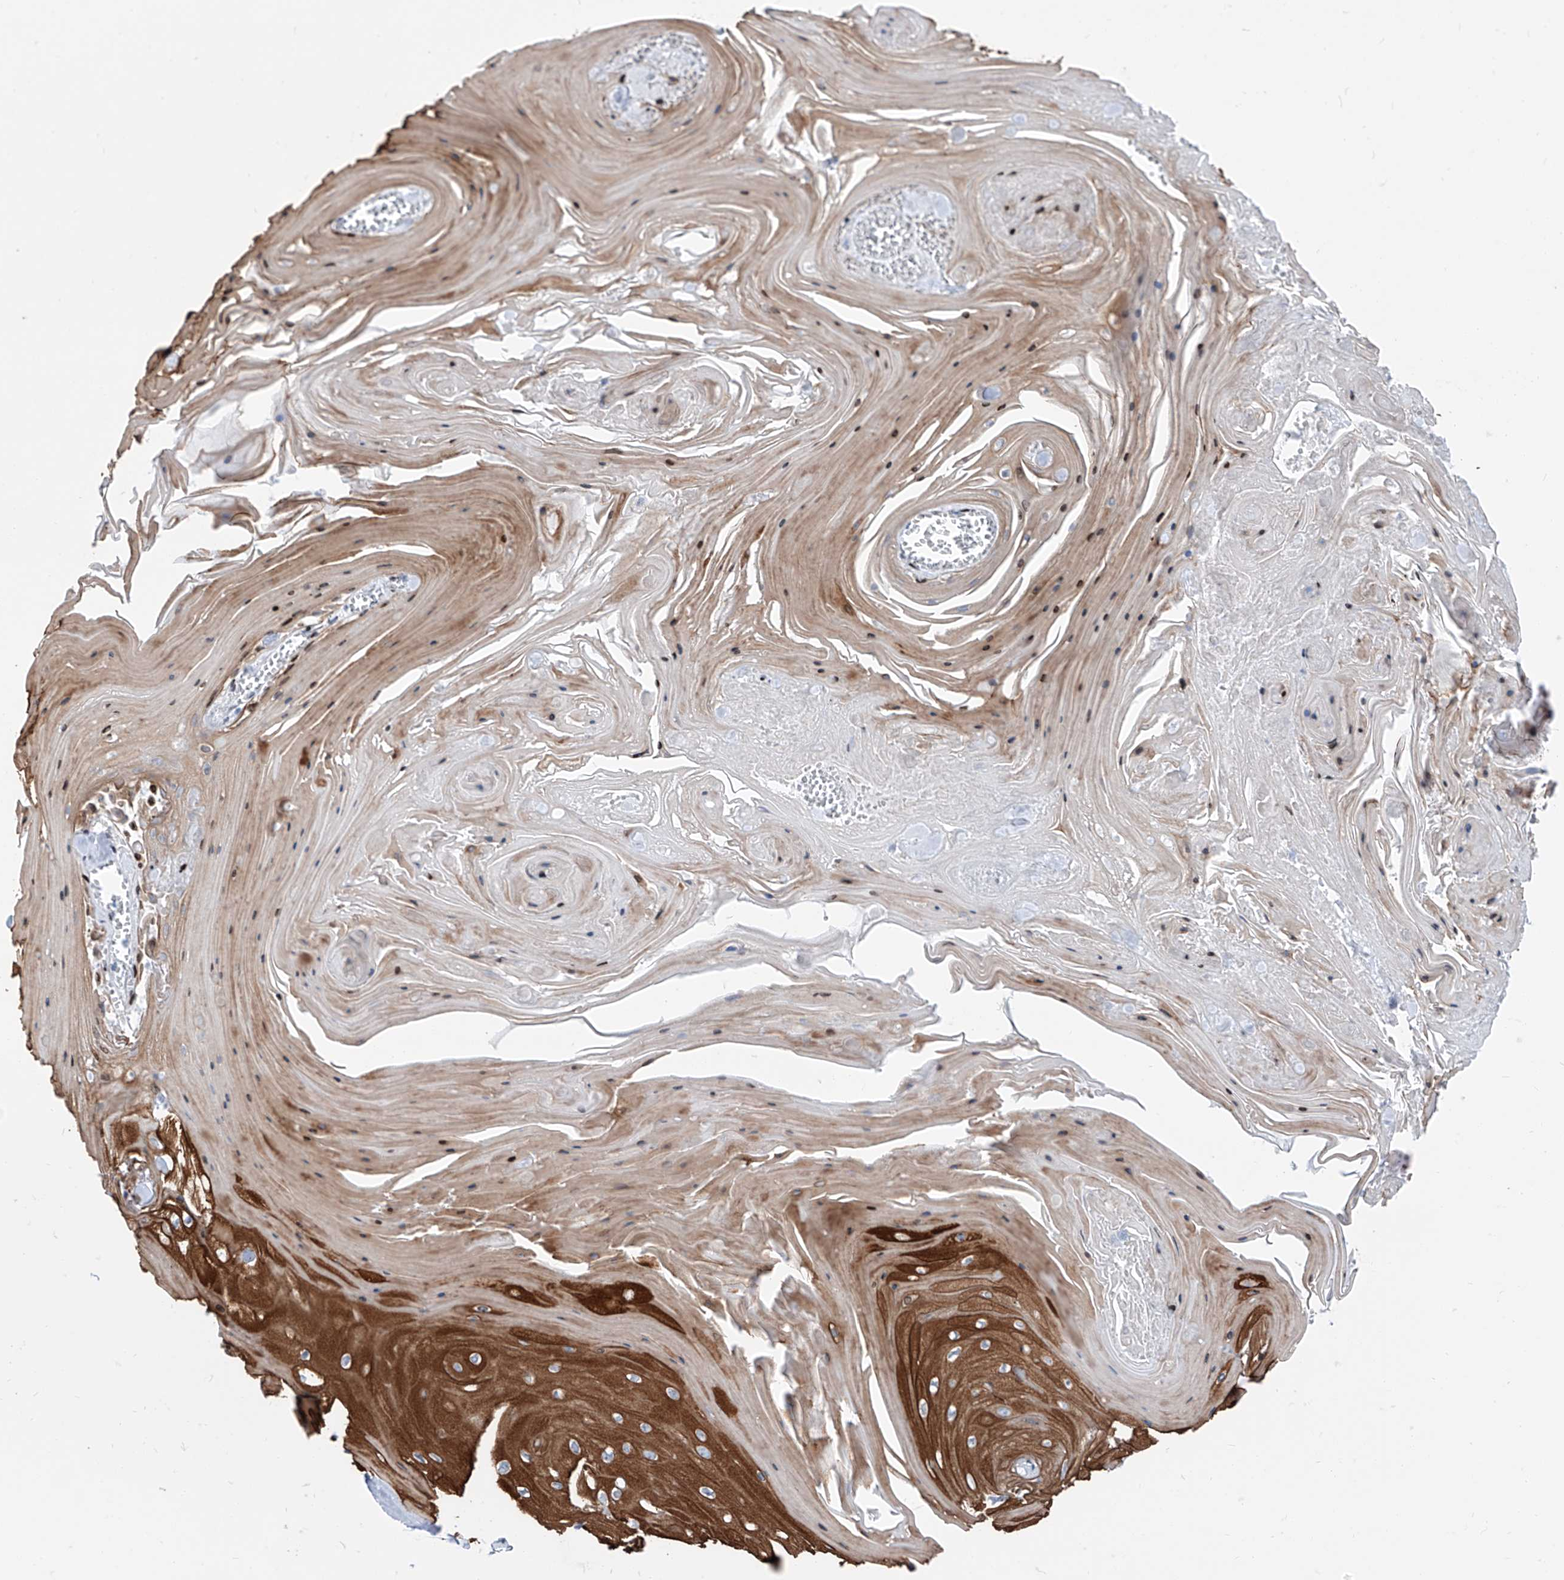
{"staining": {"intensity": "strong", "quantity": "25%-75%", "location": "cytoplasmic/membranous,nuclear"}, "tissue": "skin cancer", "cell_type": "Tumor cells", "image_type": "cancer", "snomed": [{"axis": "morphology", "description": "Squamous cell carcinoma, NOS"}, {"axis": "topography", "description": "Skin"}], "caption": "Strong cytoplasmic/membranous and nuclear expression for a protein is seen in approximately 25%-75% of tumor cells of skin cancer (squamous cell carcinoma) using IHC.", "gene": "FRS3", "patient": {"sex": "male", "age": 74}}